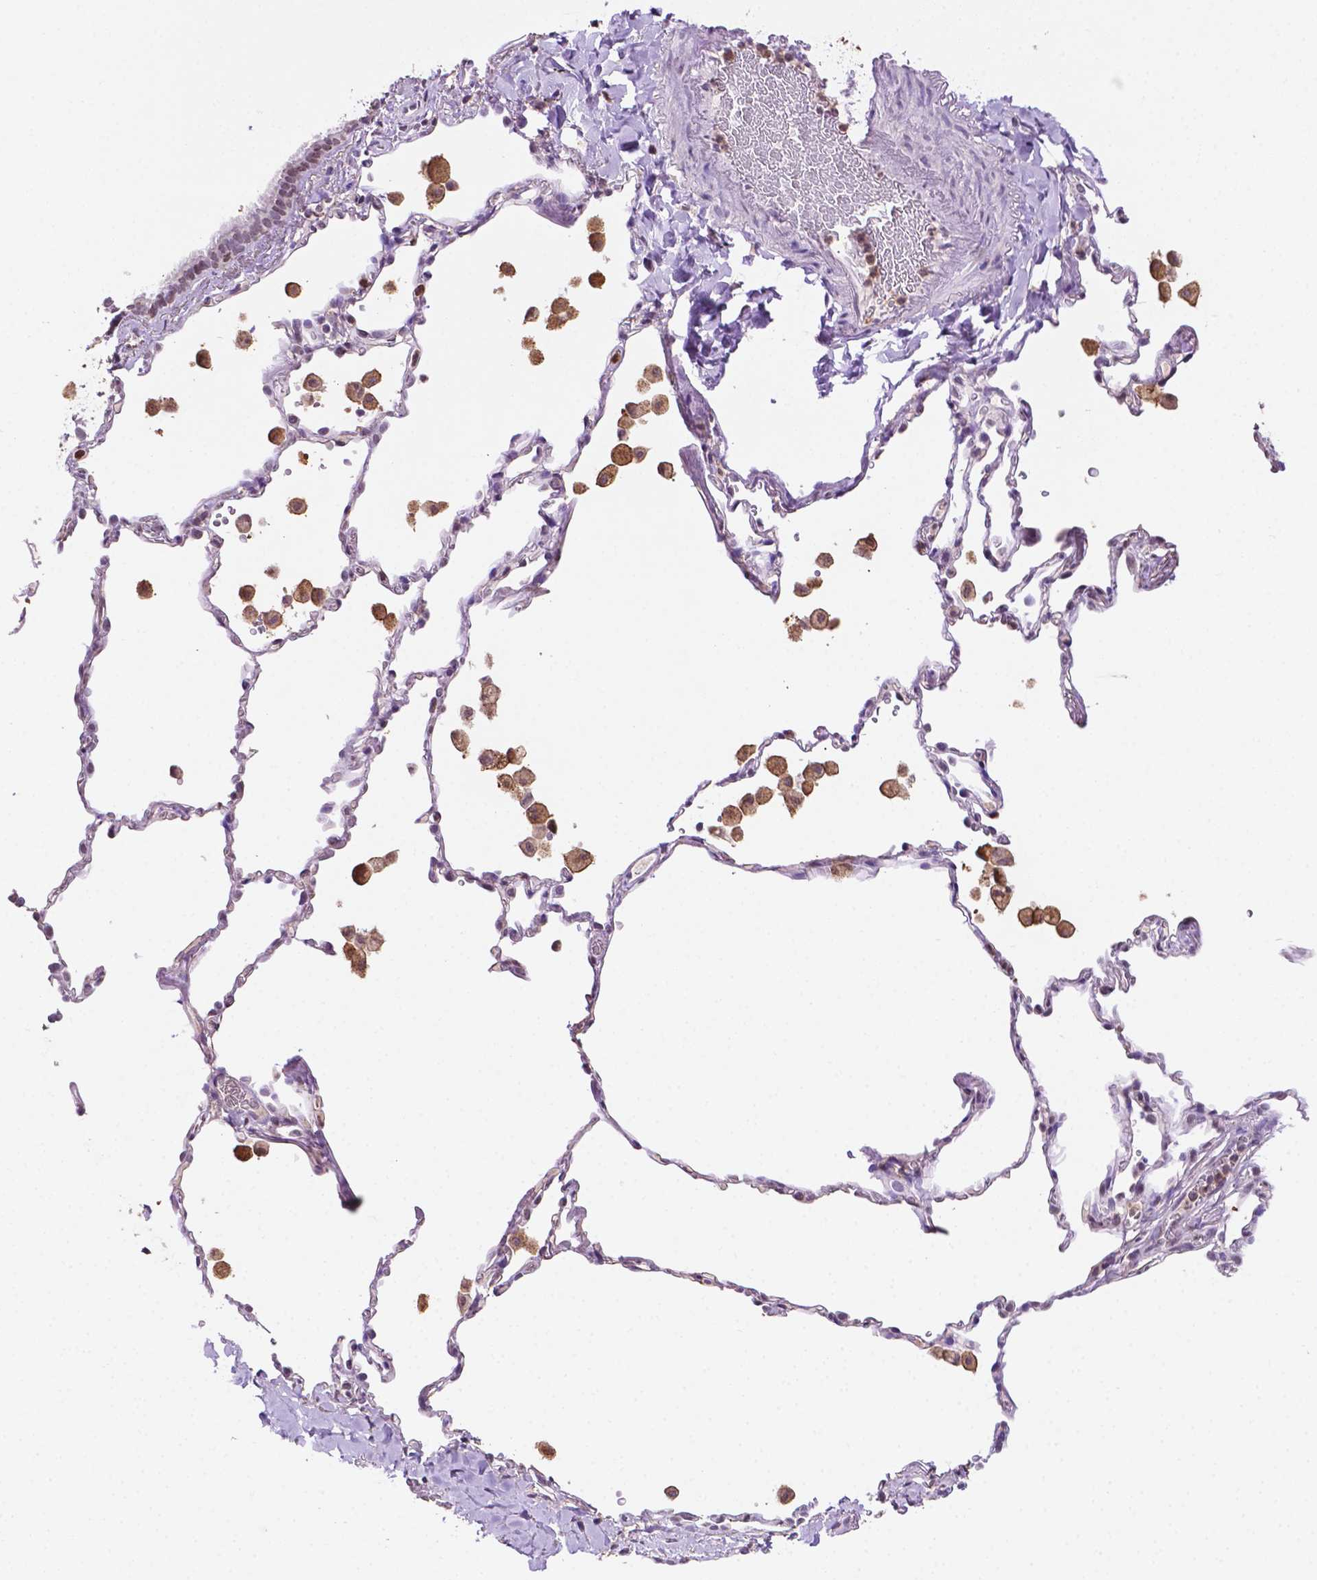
{"staining": {"intensity": "moderate", "quantity": ">75%", "location": "cytoplasmic/membranous,nuclear"}, "tissue": "bronchus", "cell_type": "Respiratory epithelial cells", "image_type": "normal", "snomed": [{"axis": "morphology", "description": "Normal tissue, NOS"}, {"axis": "topography", "description": "Bronchus"}, {"axis": "topography", "description": "Lung"}], "caption": "Immunohistochemistry (IHC) of benign bronchus exhibits medium levels of moderate cytoplasmic/membranous,nuclear positivity in about >75% of respiratory epithelial cells.", "gene": "PTPN6", "patient": {"sex": "male", "age": 54}}